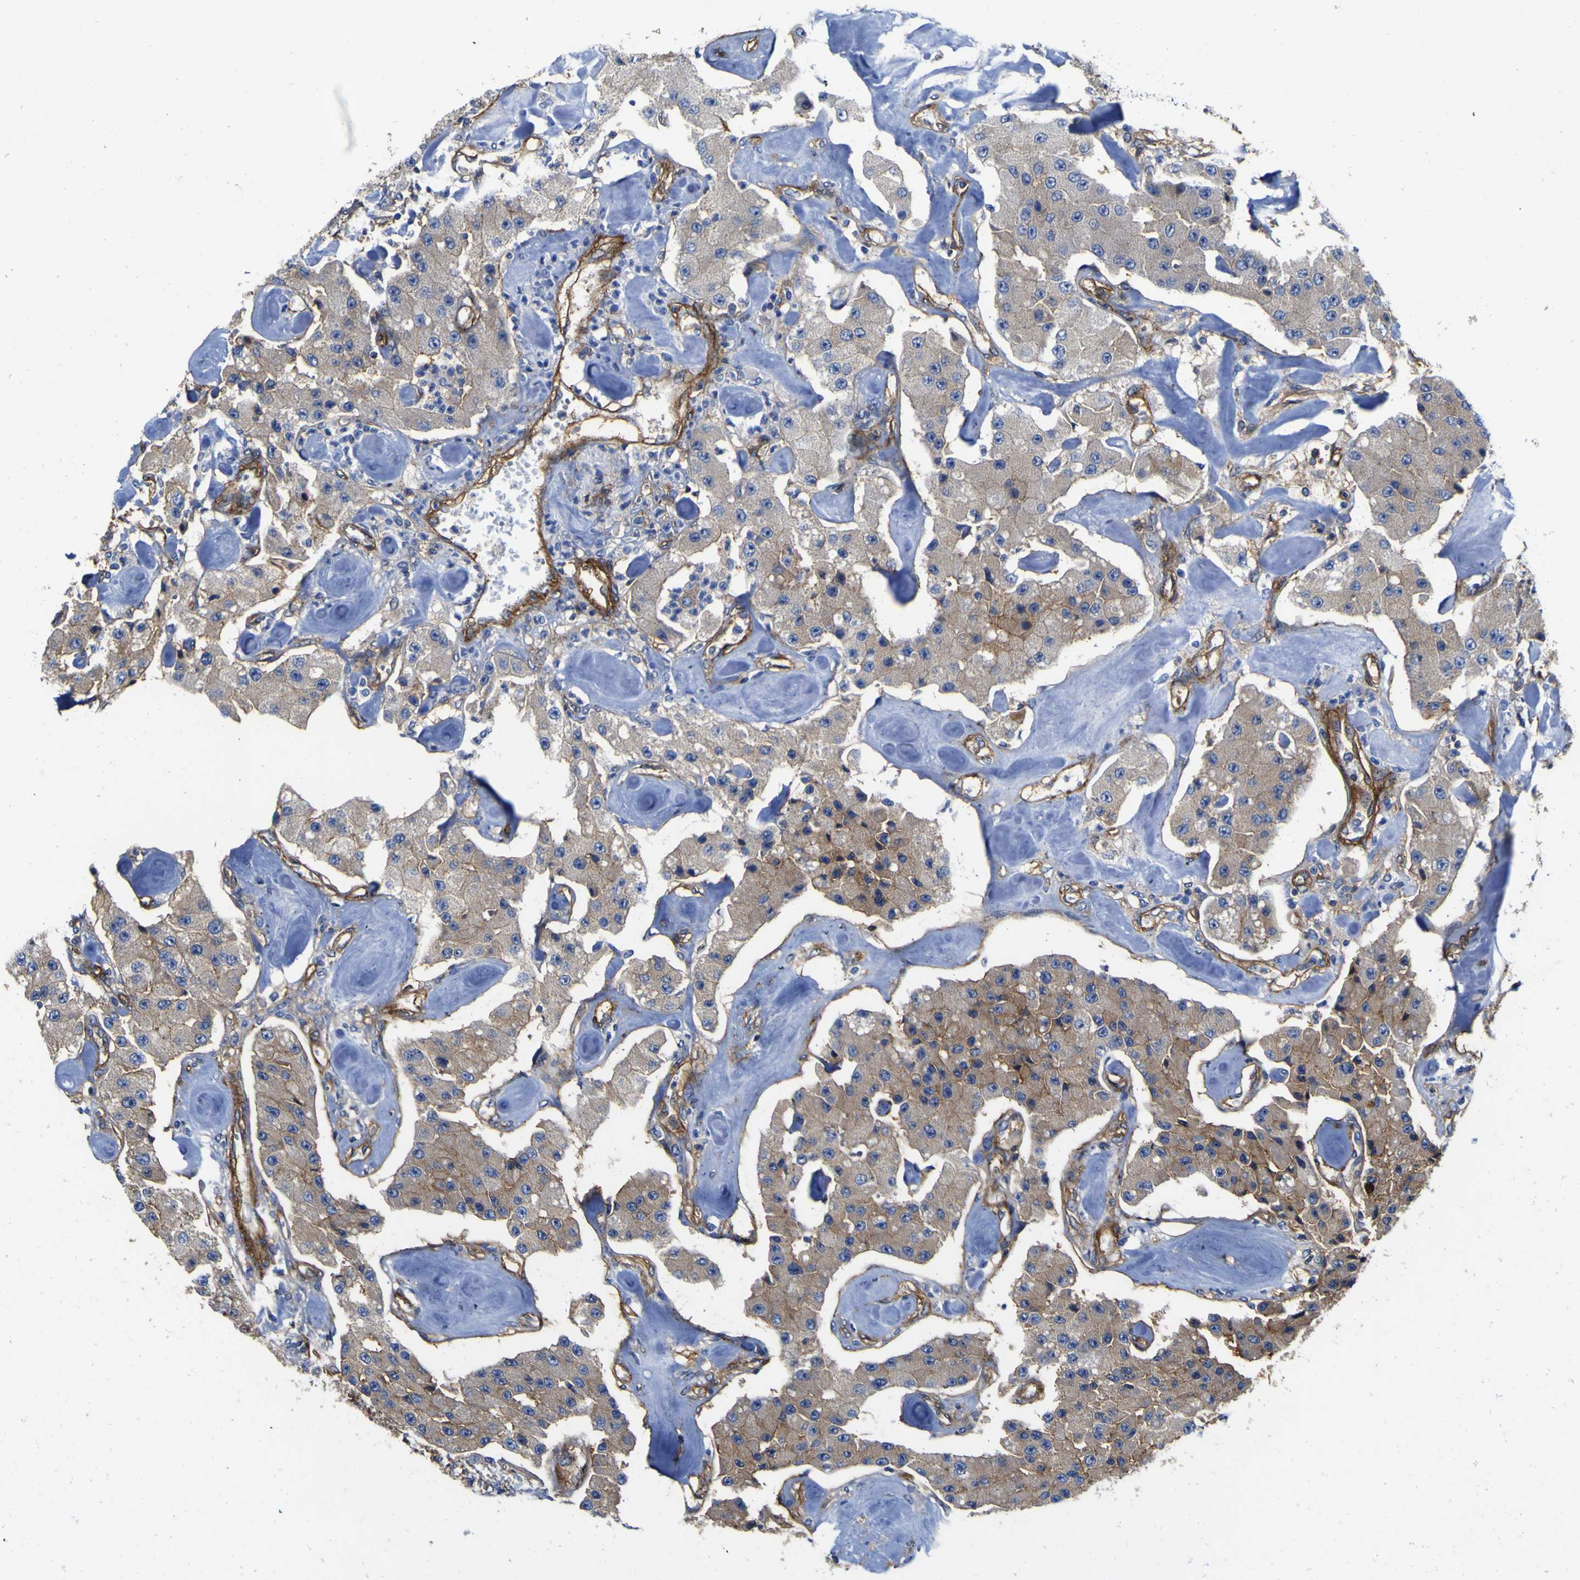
{"staining": {"intensity": "moderate", "quantity": "<25%", "location": "cytoplasmic/membranous"}, "tissue": "carcinoid", "cell_type": "Tumor cells", "image_type": "cancer", "snomed": [{"axis": "morphology", "description": "Carcinoid, malignant, NOS"}, {"axis": "topography", "description": "Pancreas"}], "caption": "IHC of human carcinoid (malignant) demonstrates low levels of moderate cytoplasmic/membranous expression in about <25% of tumor cells. (IHC, brightfield microscopy, high magnification).", "gene": "CD151", "patient": {"sex": "male", "age": 41}}